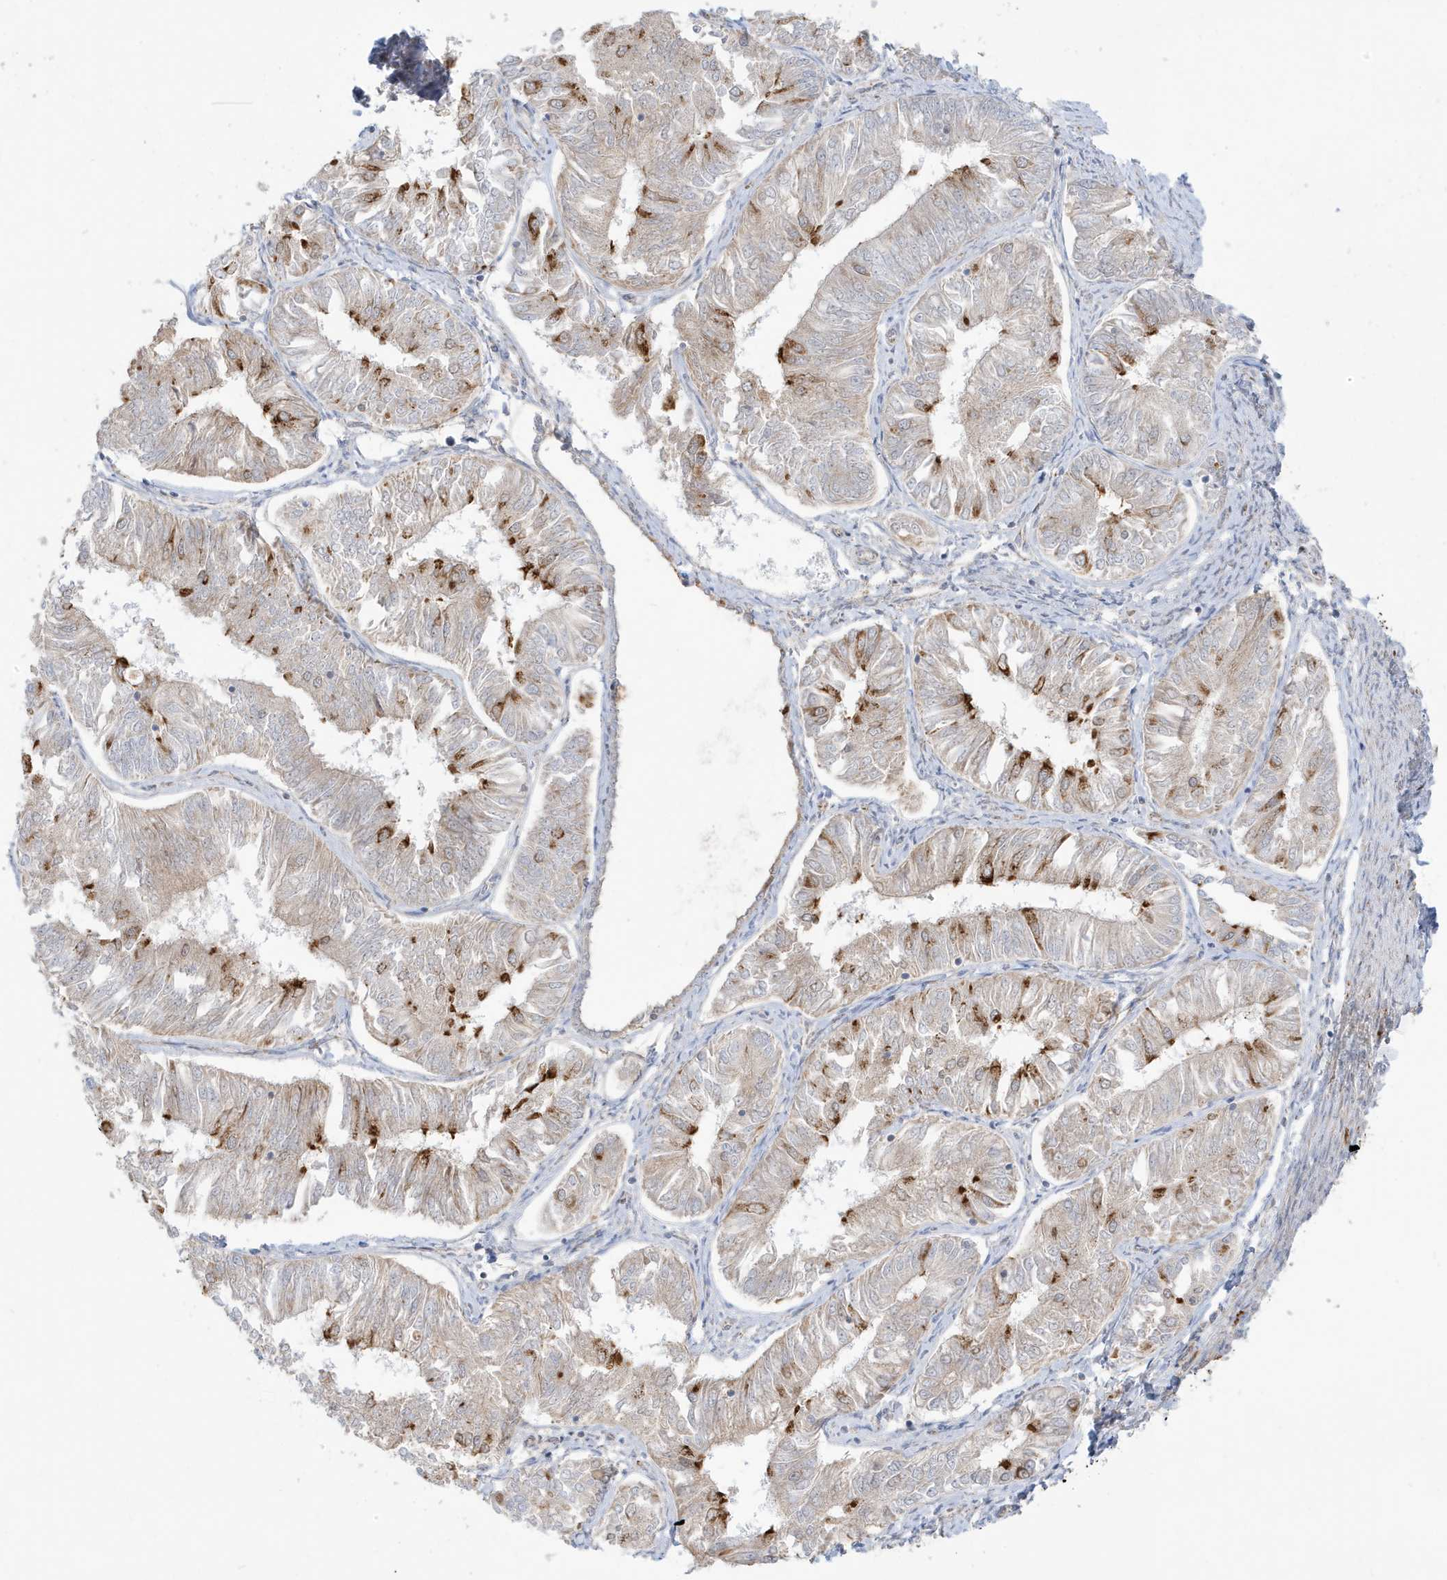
{"staining": {"intensity": "moderate", "quantity": "<25%", "location": "cytoplasmic/membranous"}, "tissue": "endometrial cancer", "cell_type": "Tumor cells", "image_type": "cancer", "snomed": [{"axis": "morphology", "description": "Adenocarcinoma, NOS"}, {"axis": "topography", "description": "Endometrium"}], "caption": "Tumor cells show low levels of moderate cytoplasmic/membranous expression in about <25% of cells in human endometrial cancer (adenocarcinoma).", "gene": "IFT57", "patient": {"sex": "female", "age": 58}}